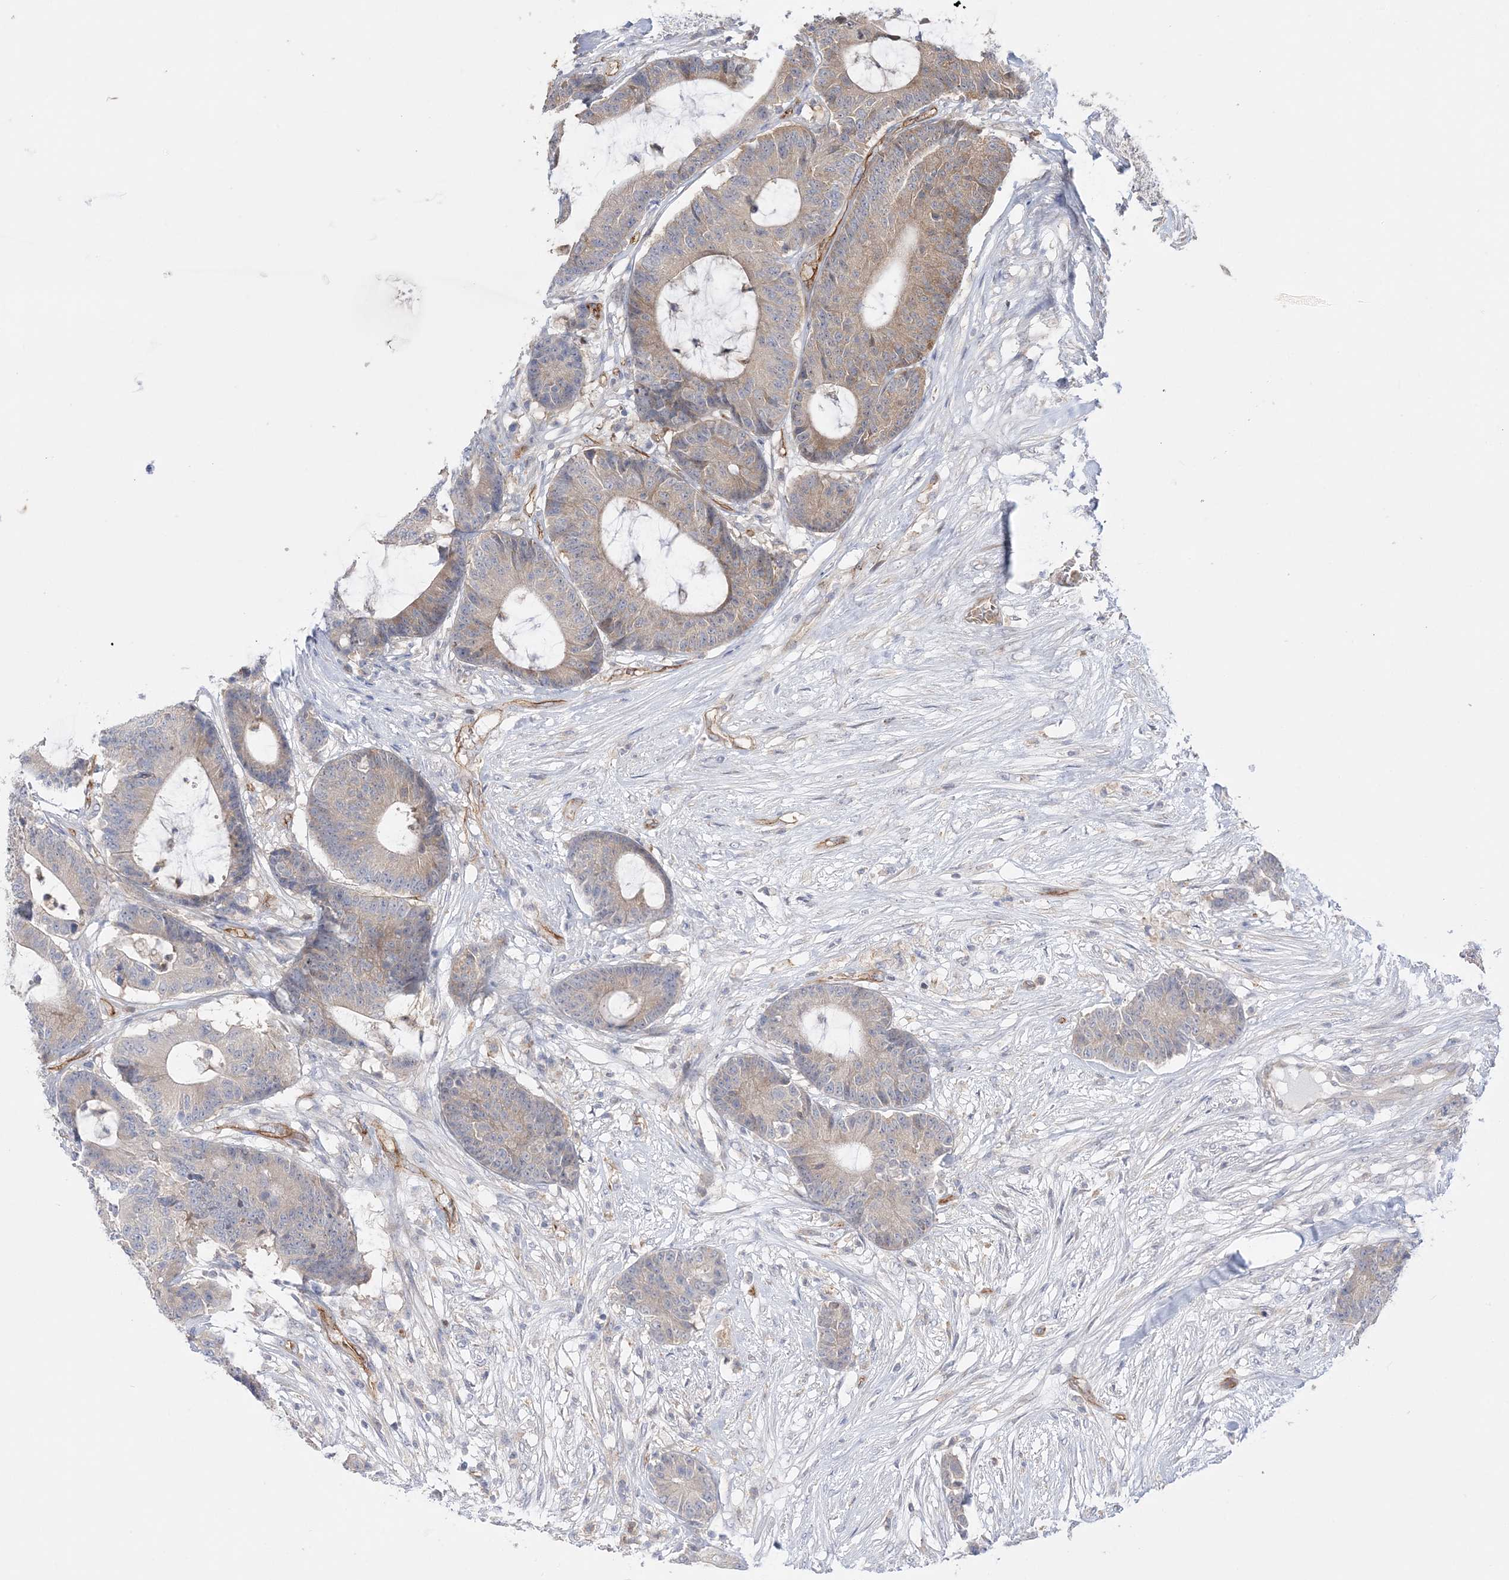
{"staining": {"intensity": "weak", "quantity": "25%-75%", "location": "cytoplasmic/membranous"}, "tissue": "colorectal cancer", "cell_type": "Tumor cells", "image_type": "cancer", "snomed": [{"axis": "morphology", "description": "Adenocarcinoma, NOS"}, {"axis": "topography", "description": "Colon"}], "caption": "Brown immunohistochemical staining in human adenocarcinoma (colorectal) displays weak cytoplasmic/membranous staining in approximately 25%-75% of tumor cells.", "gene": "FARSB", "patient": {"sex": "female", "age": 84}}